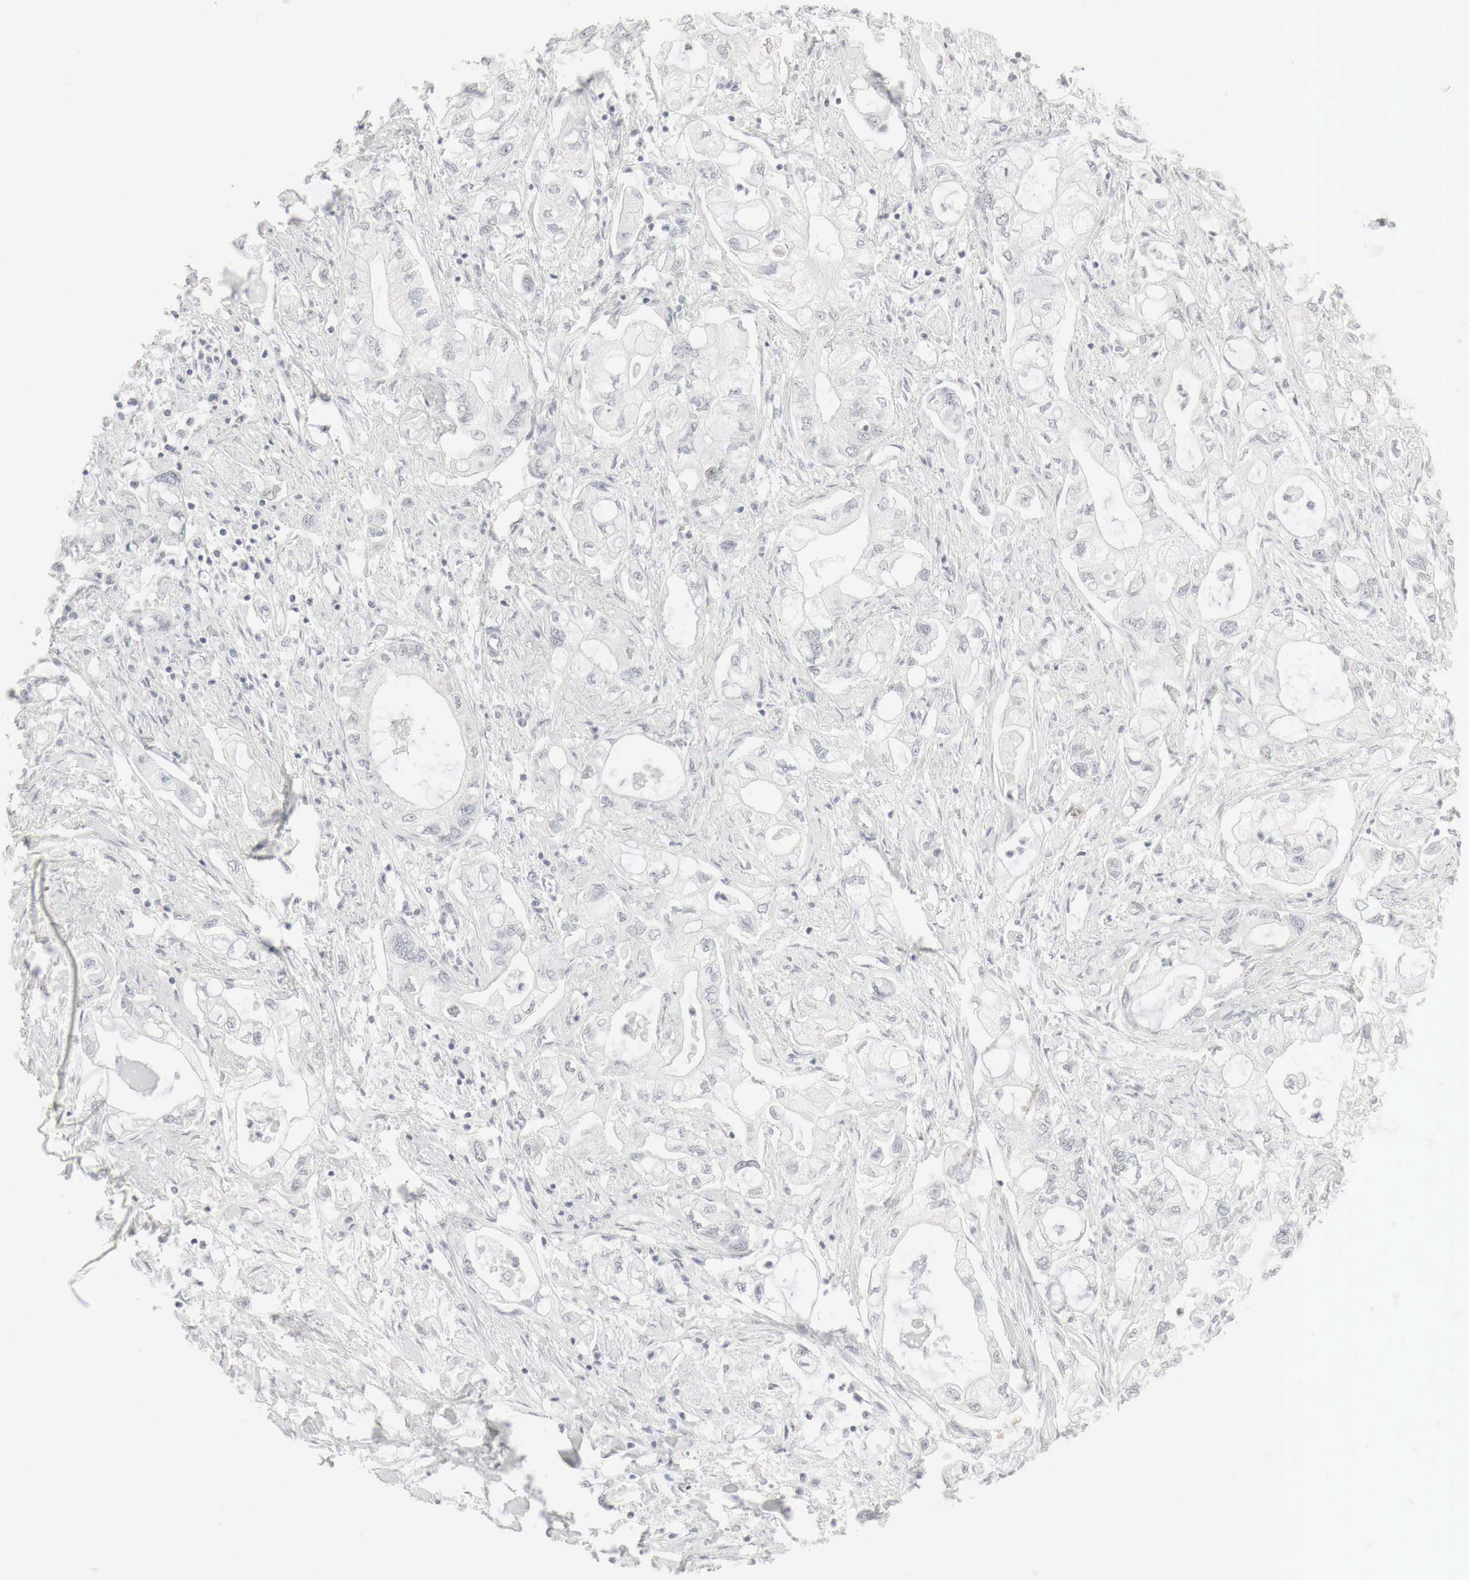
{"staining": {"intensity": "negative", "quantity": "none", "location": "none"}, "tissue": "pancreatic cancer", "cell_type": "Tumor cells", "image_type": "cancer", "snomed": [{"axis": "morphology", "description": "Adenocarcinoma, NOS"}, {"axis": "topography", "description": "Pancreas"}], "caption": "Micrograph shows no protein staining in tumor cells of adenocarcinoma (pancreatic) tissue.", "gene": "TP63", "patient": {"sex": "male", "age": 79}}